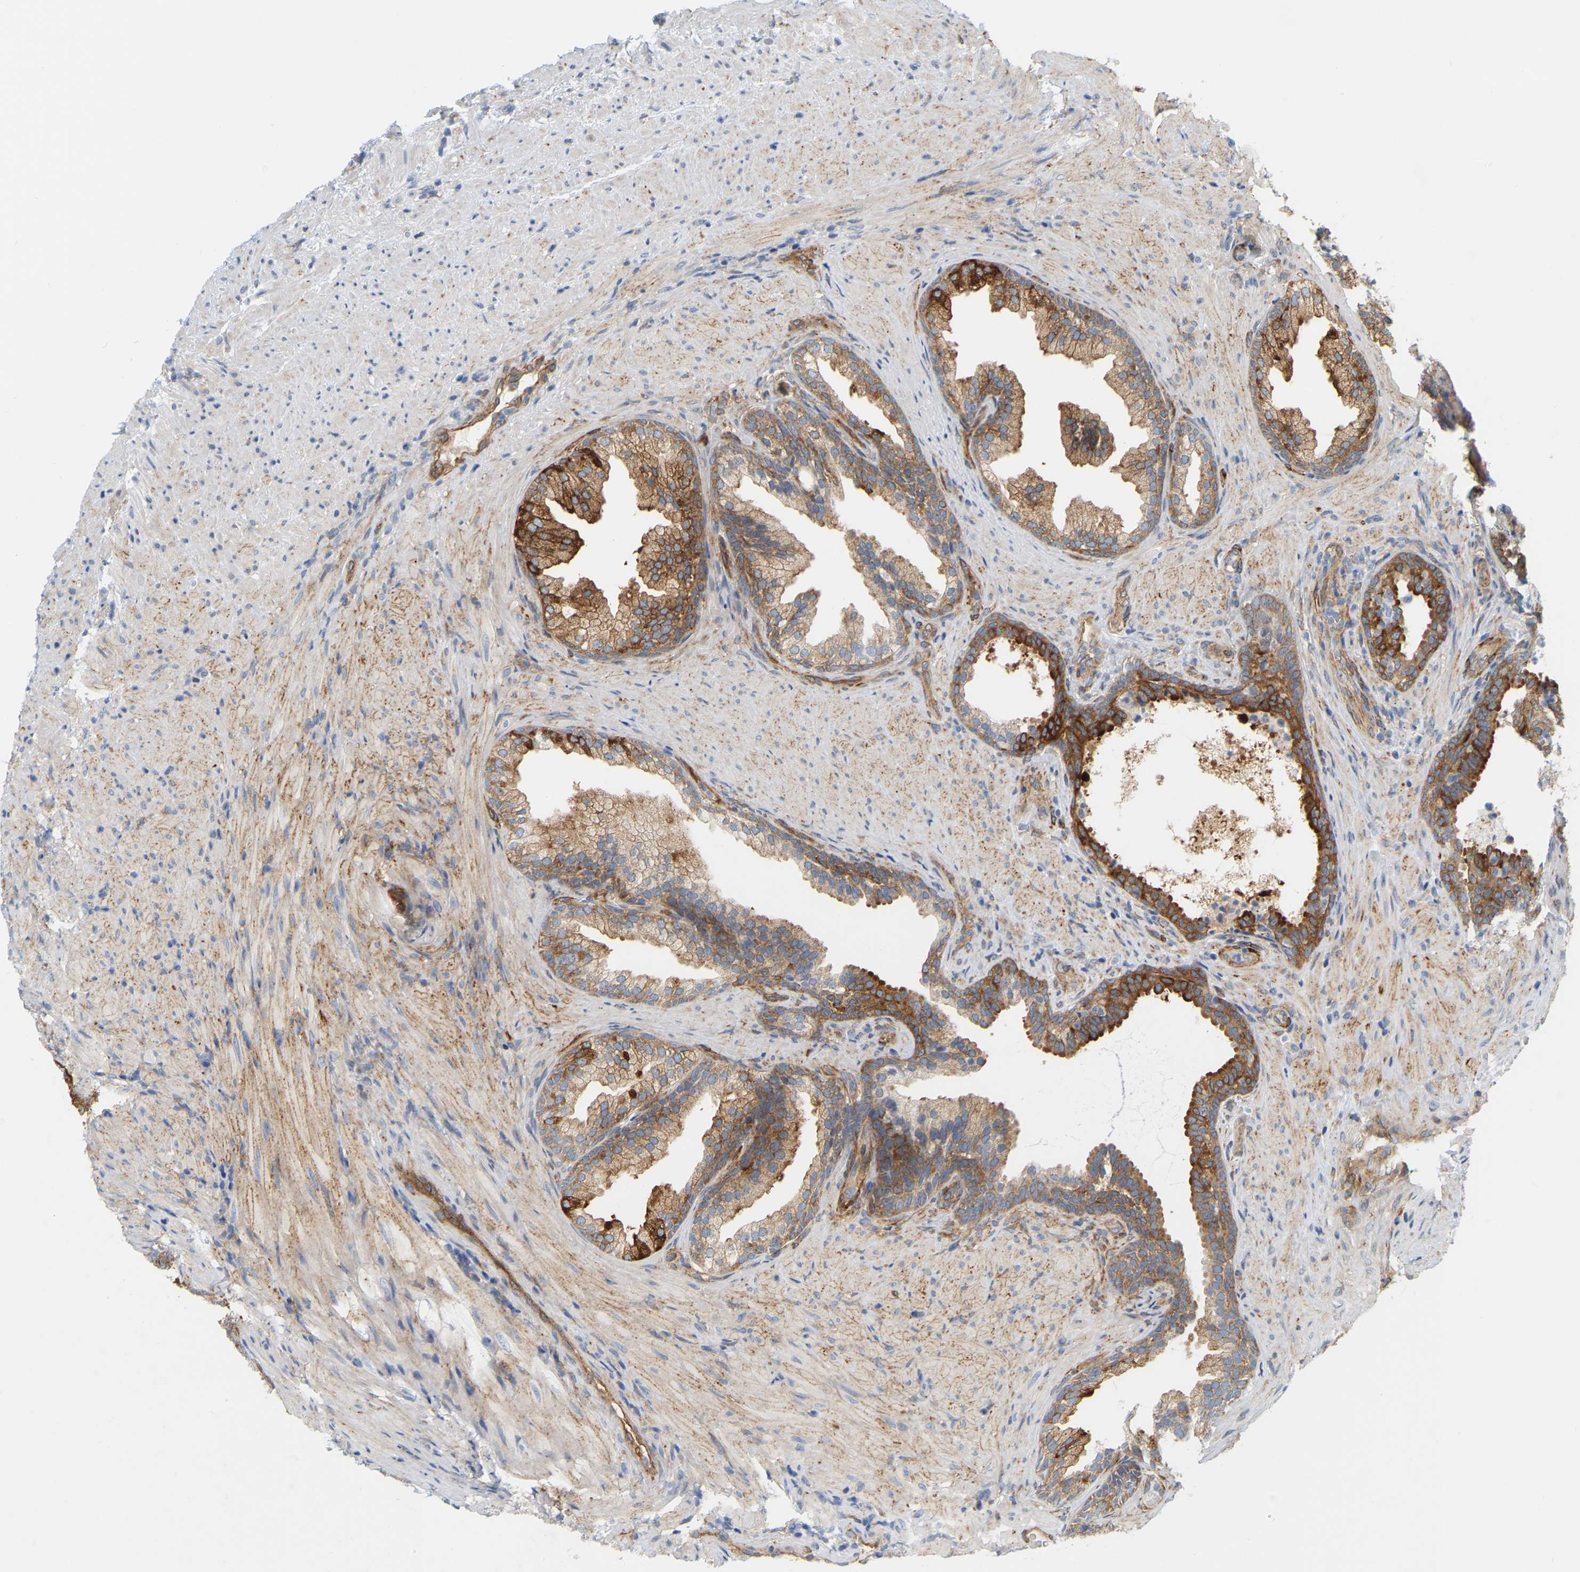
{"staining": {"intensity": "moderate", "quantity": ">75%", "location": "cytoplasmic/membranous"}, "tissue": "prostate", "cell_type": "Glandular cells", "image_type": "normal", "snomed": [{"axis": "morphology", "description": "Normal tissue, NOS"}, {"axis": "topography", "description": "Prostate"}], "caption": "Prostate stained with DAB immunohistochemistry (IHC) exhibits medium levels of moderate cytoplasmic/membranous positivity in about >75% of glandular cells. Nuclei are stained in blue.", "gene": "RAPH1", "patient": {"sex": "male", "age": 76}}